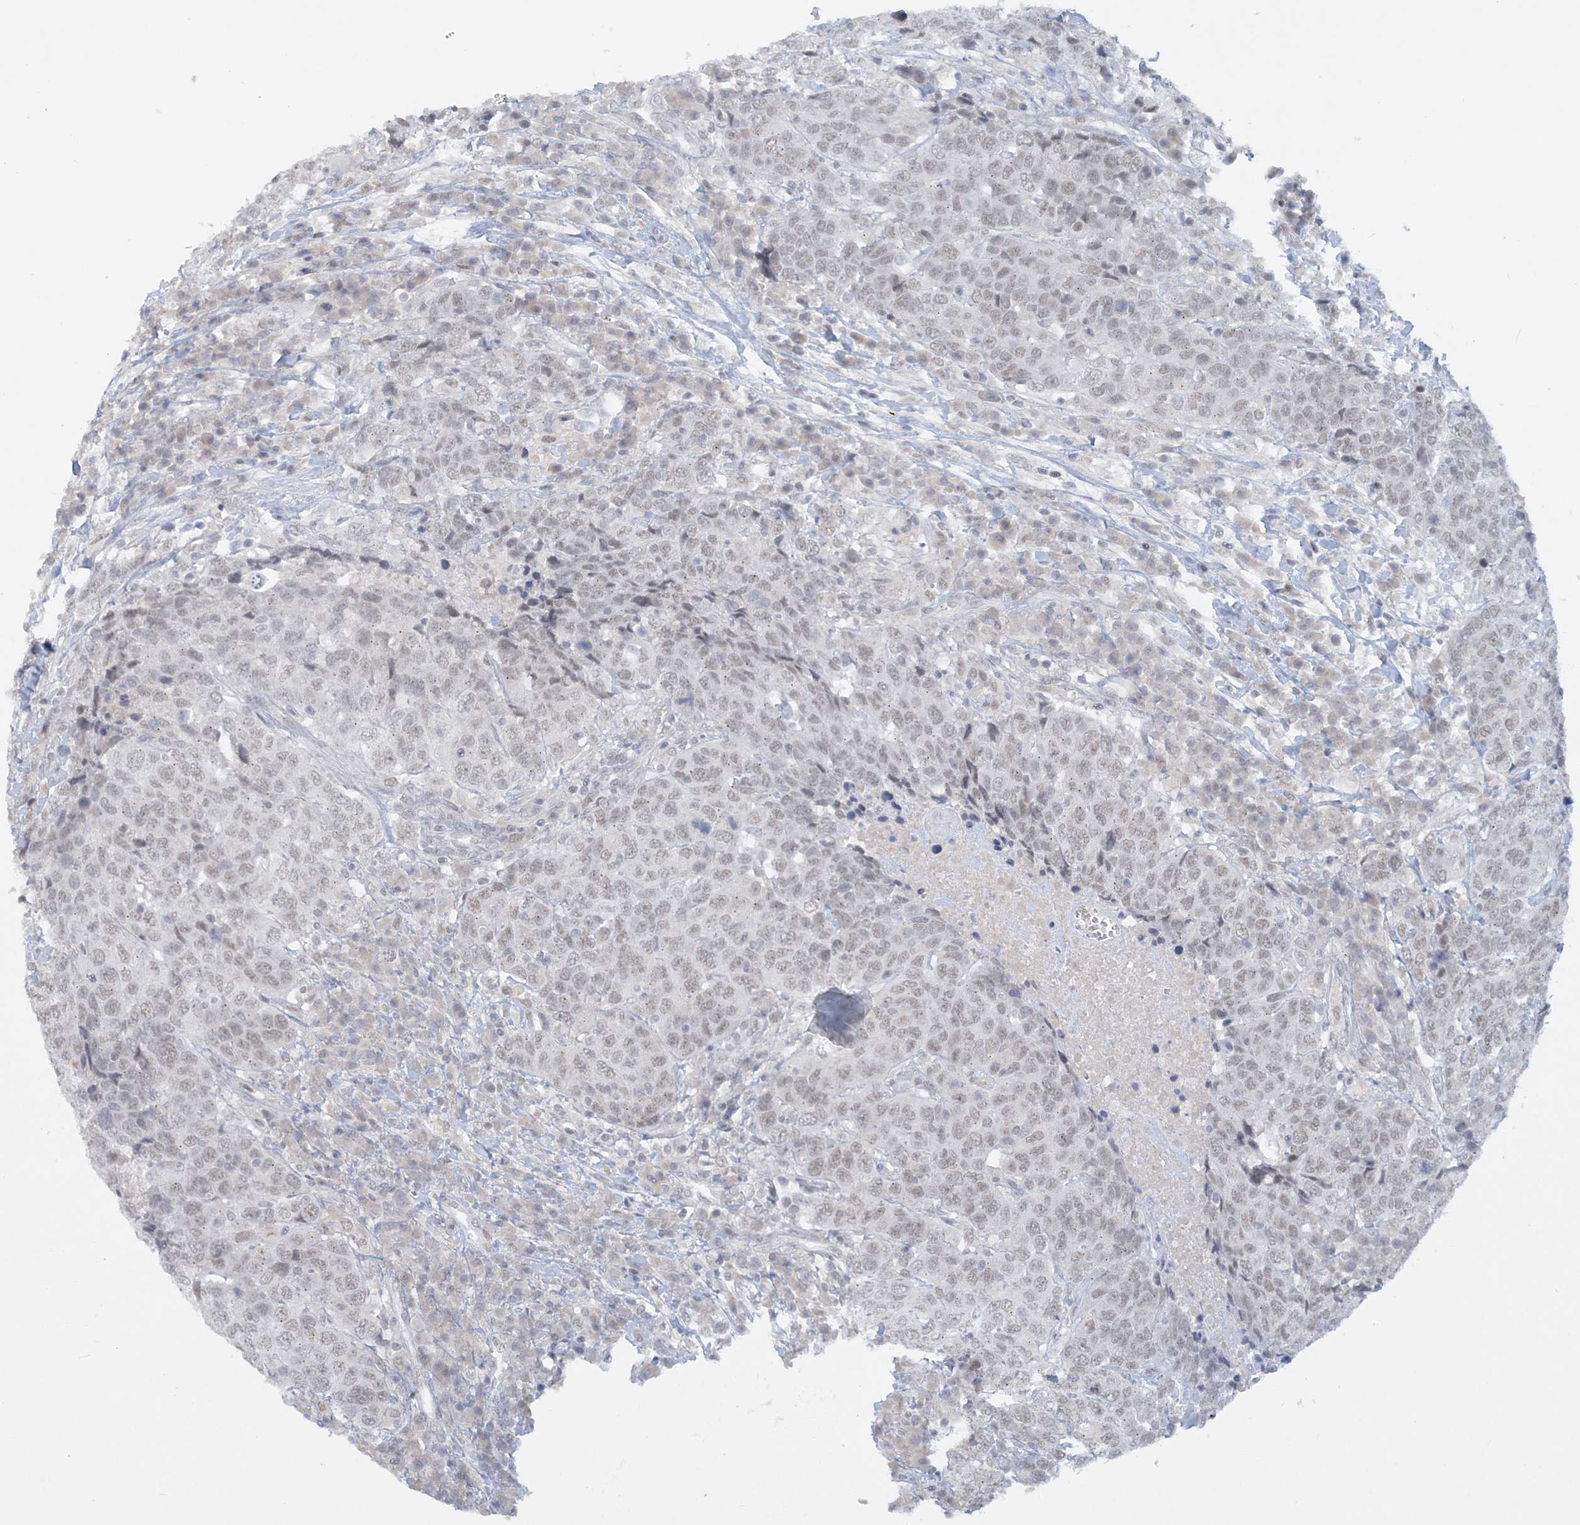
{"staining": {"intensity": "weak", "quantity": ">75%", "location": "nuclear"}, "tissue": "head and neck cancer", "cell_type": "Tumor cells", "image_type": "cancer", "snomed": [{"axis": "morphology", "description": "Squamous cell carcinoma, NOS"}, {"axis": "topography", "description": "Head-Neck"}], "caption": "Squamous cell carcinoma (head and neck) tissue demonstrates weak nuclear expression in about >75% of tumor cells Immunohistochemistry (ihc) stains the protein in brown and the nuclei are stained blue.", "gene": "KMT2D", "patient": {"sex": "male", "age": 66}}